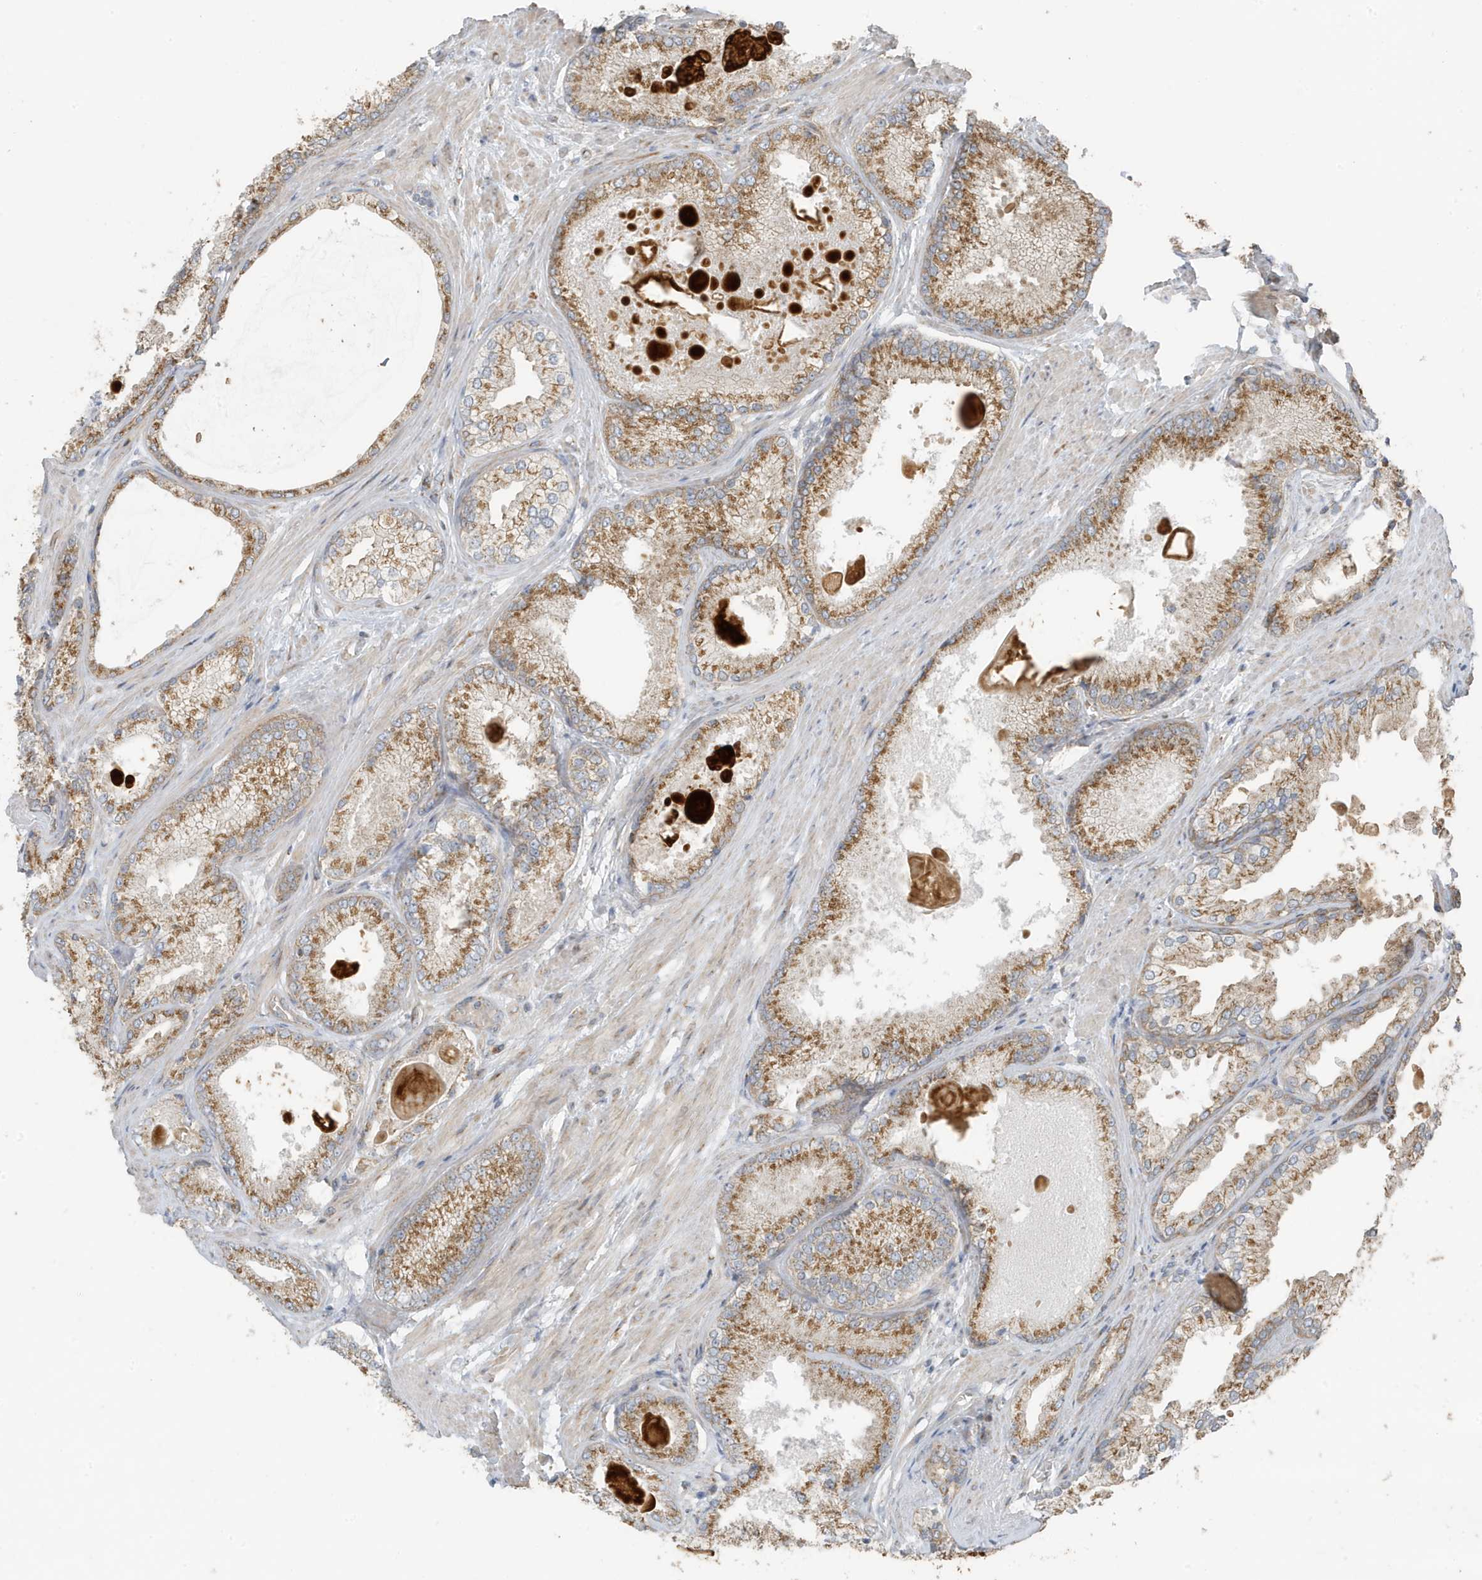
{"staining": {"intensity": "moderate", "quantity": ">75%", "location": "cytoplasmic/membranous"}, "tissue": "prostate cancer", "cell_type": "Tumor cells", "image_type": "cancer", "snomed": [{"axis": "morphology", "description": "Adenocarcinoma, High grade"}, {"axis": "topography", "description": "Prostate"}], "caption": "A micrograph of human prostate cancer (high-grade adenocarcinoma) stained for a protein reveals moderate cytoplasmic/membranous brown staining in tumor cells. Using DAB (3,3'-diaminobenzidine) (brown) and hematoxylin (blue) stains, captured at high magnification using brightfield microscopy.", "gene": "GOLGA4", "patient": {"sex": "male", "age": 66}}